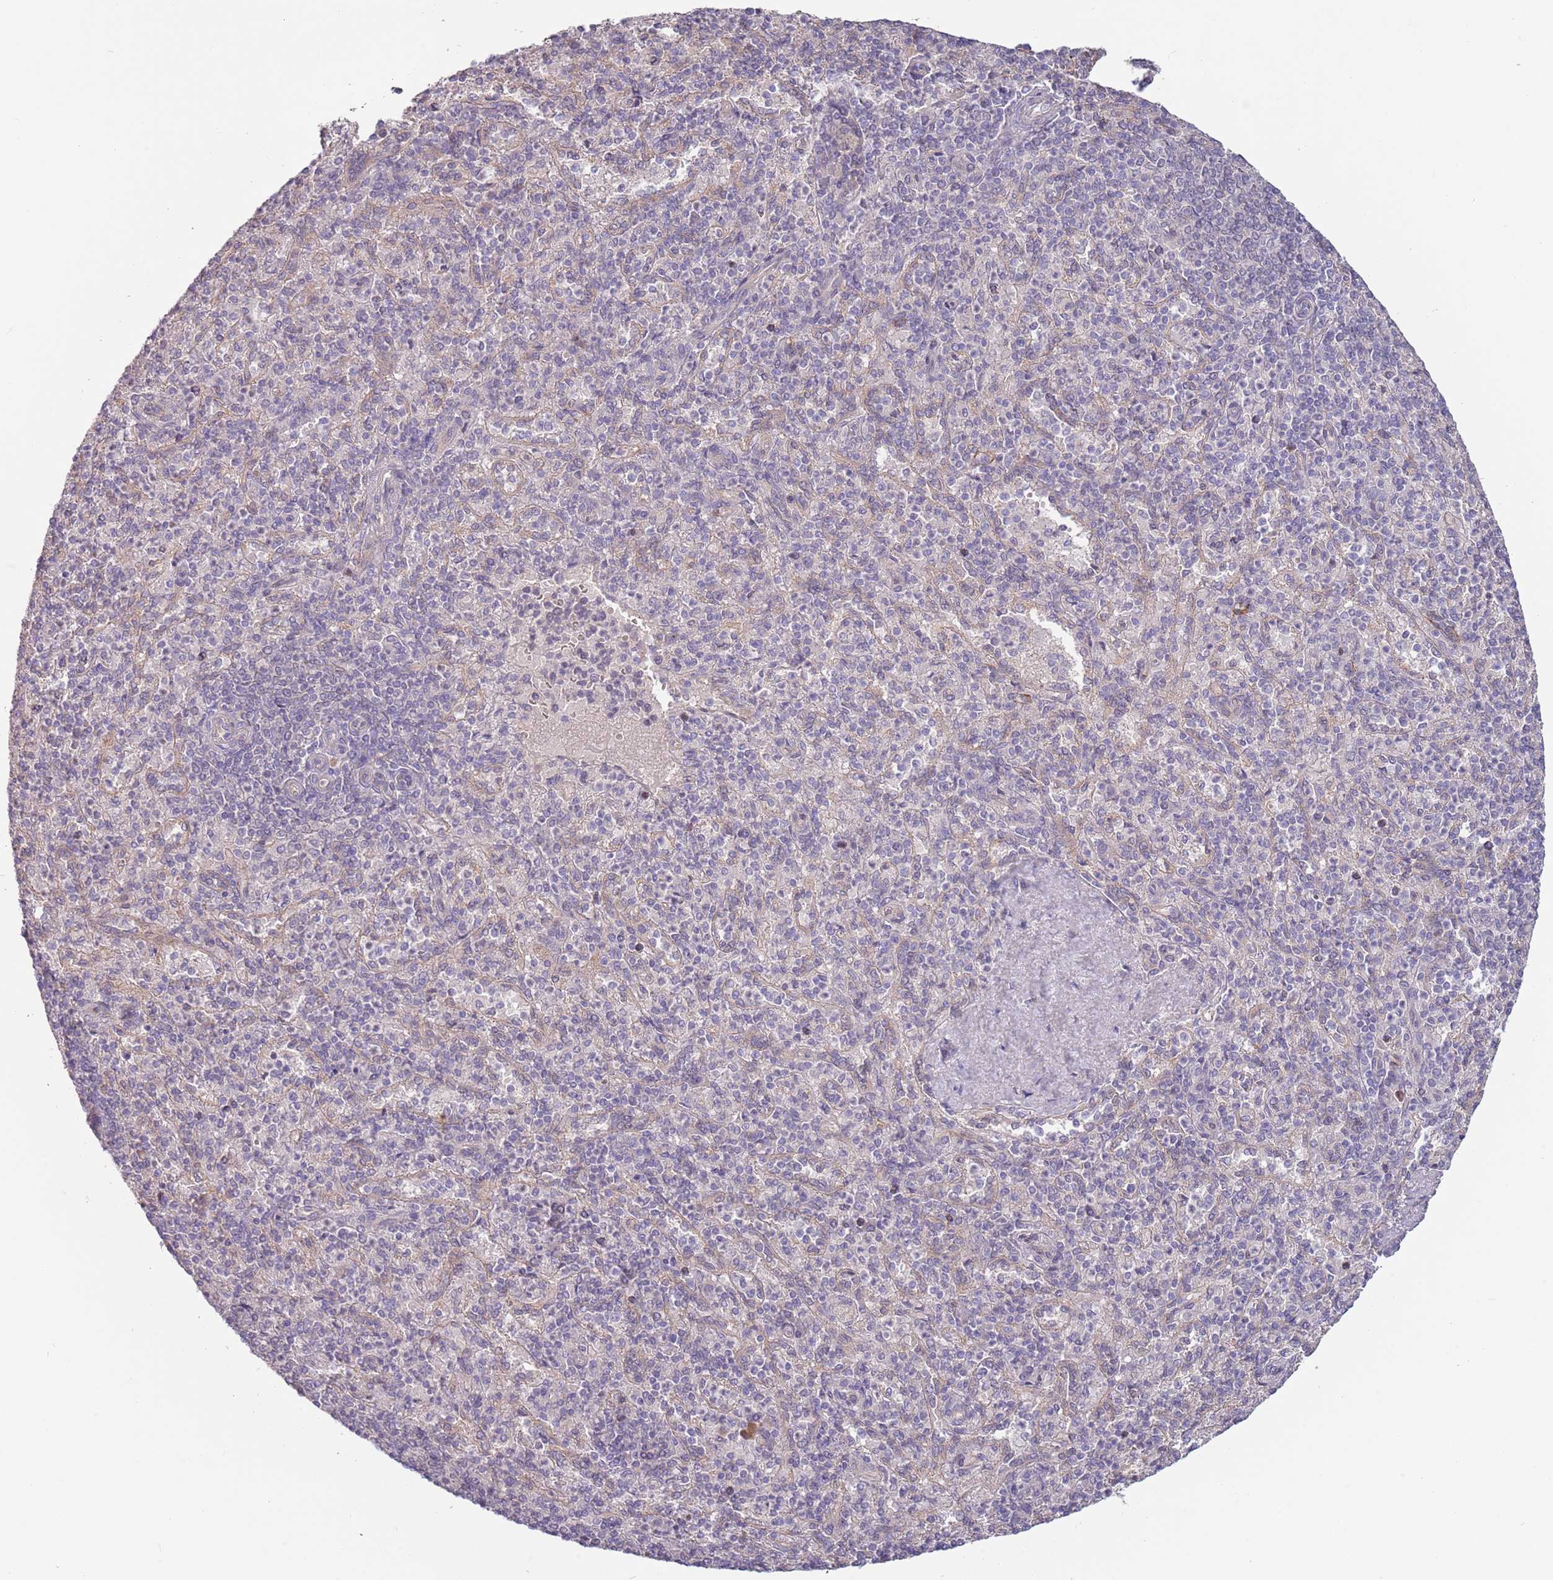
{"staining": {"intensity": "negative", "quantity": "none", "location": "none"}, "tissue": "spleen", "cell_type": "Cells in red pulp", "image_type": "normal", "snomed": [{"axis": "morphology", "description": "Normal tissue, NOS"}, {"axis": "topography", "description": "Spleen"}], "caption": "Unremarkable spleen was stained to show a protein in brown. There is no significant positivity in cells in red pulp.", "gene": "SAV1", "patient": {"sex": "male", "age": 82}}